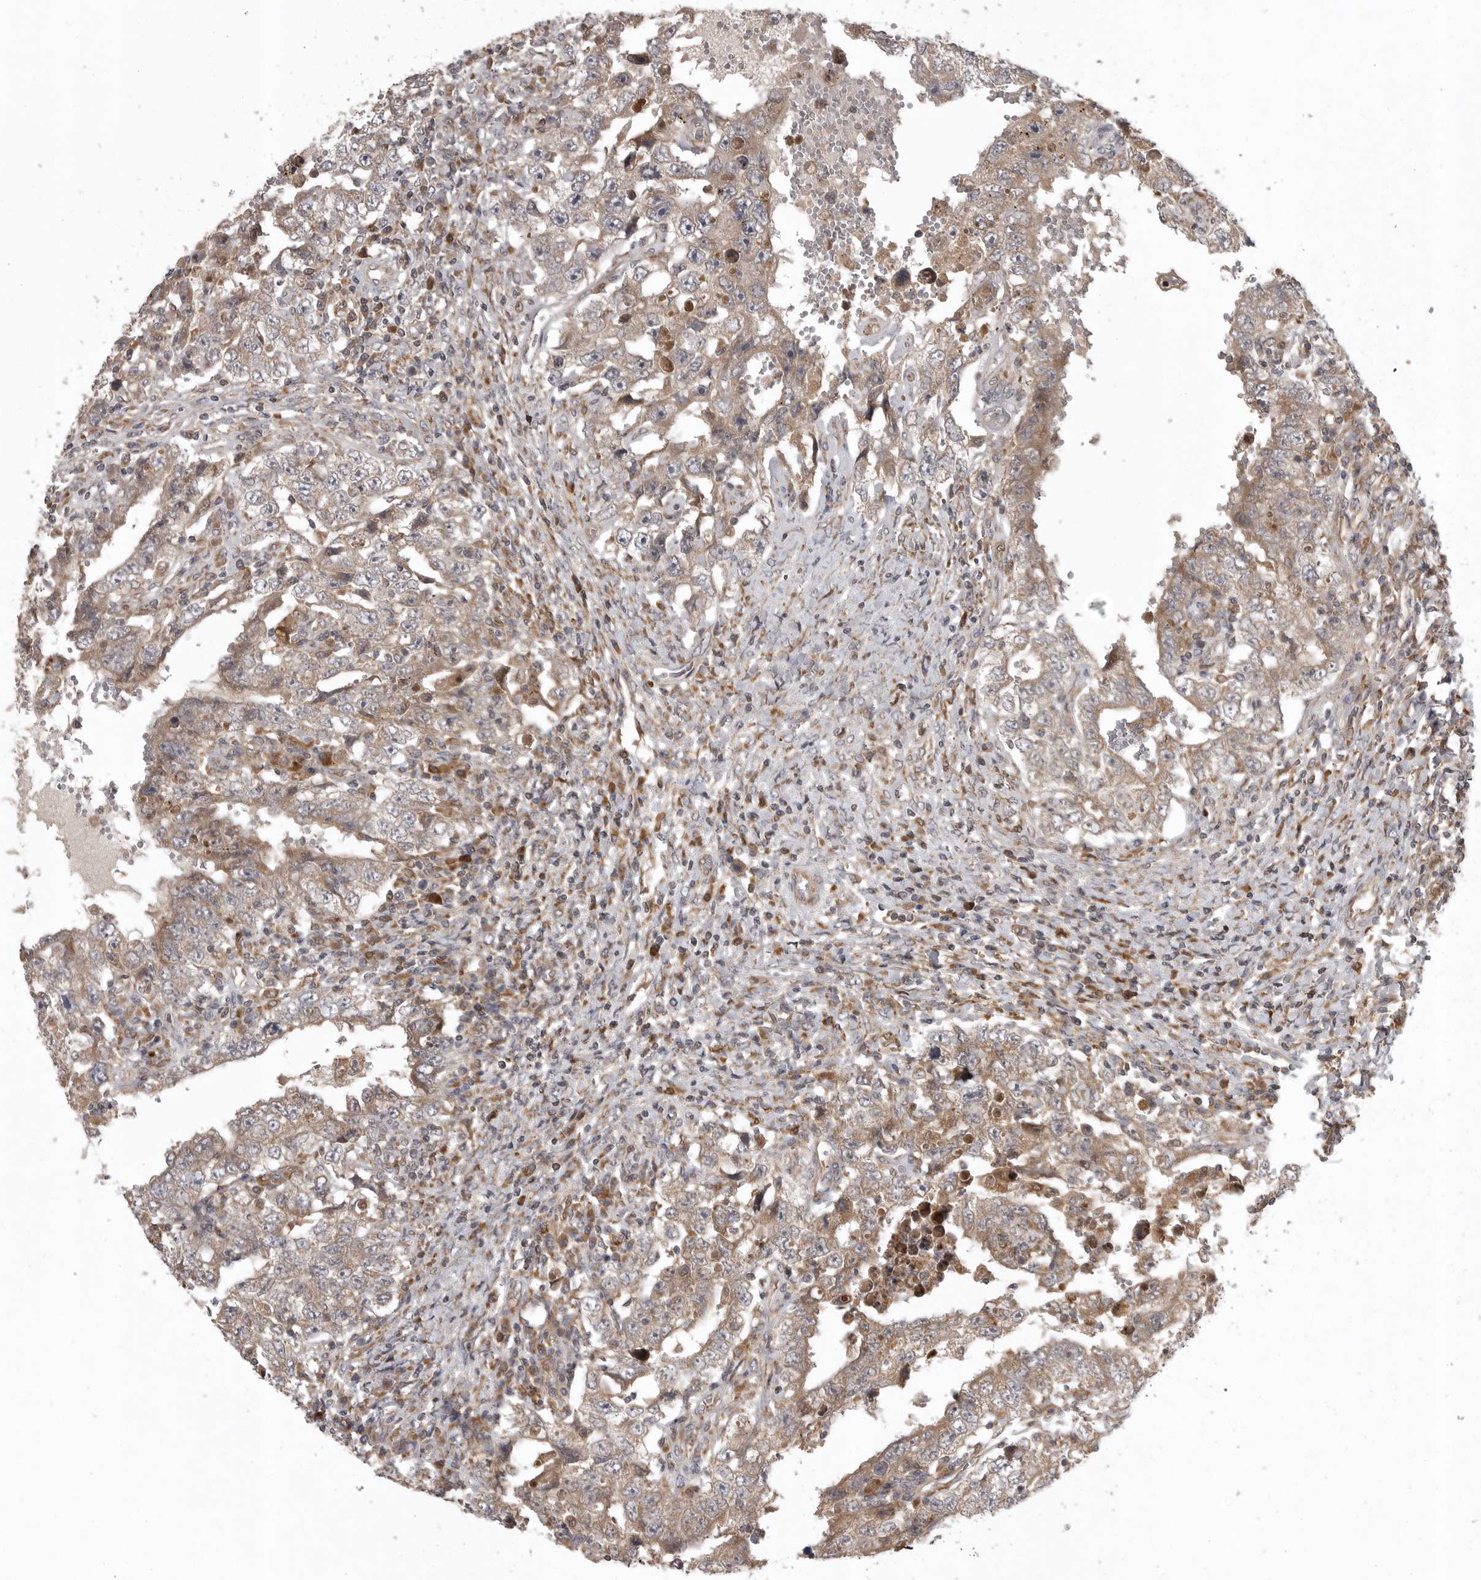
{"staining": {"intensity": "moderate", "quantity": "25%-75%", "location": "cytoplasmic/membranous"}, "tissue": "testis cancer", "cell_type": "Tumor cells", "image_type": "cancer", "snomed": [{"axis": "morphology", "description": "Carcinoma, Embryonal, NOS"}, {"axis": "topography", "description": "Testis"}], "caption": "The immunohistochemical stain highlights moderate cytoplasmic/membranous staining in tumor cells of testis cancer (embryonal carcinoma) tissue.", "gene": "GPR31", "patient": {"sex": "male", "age": 26}}